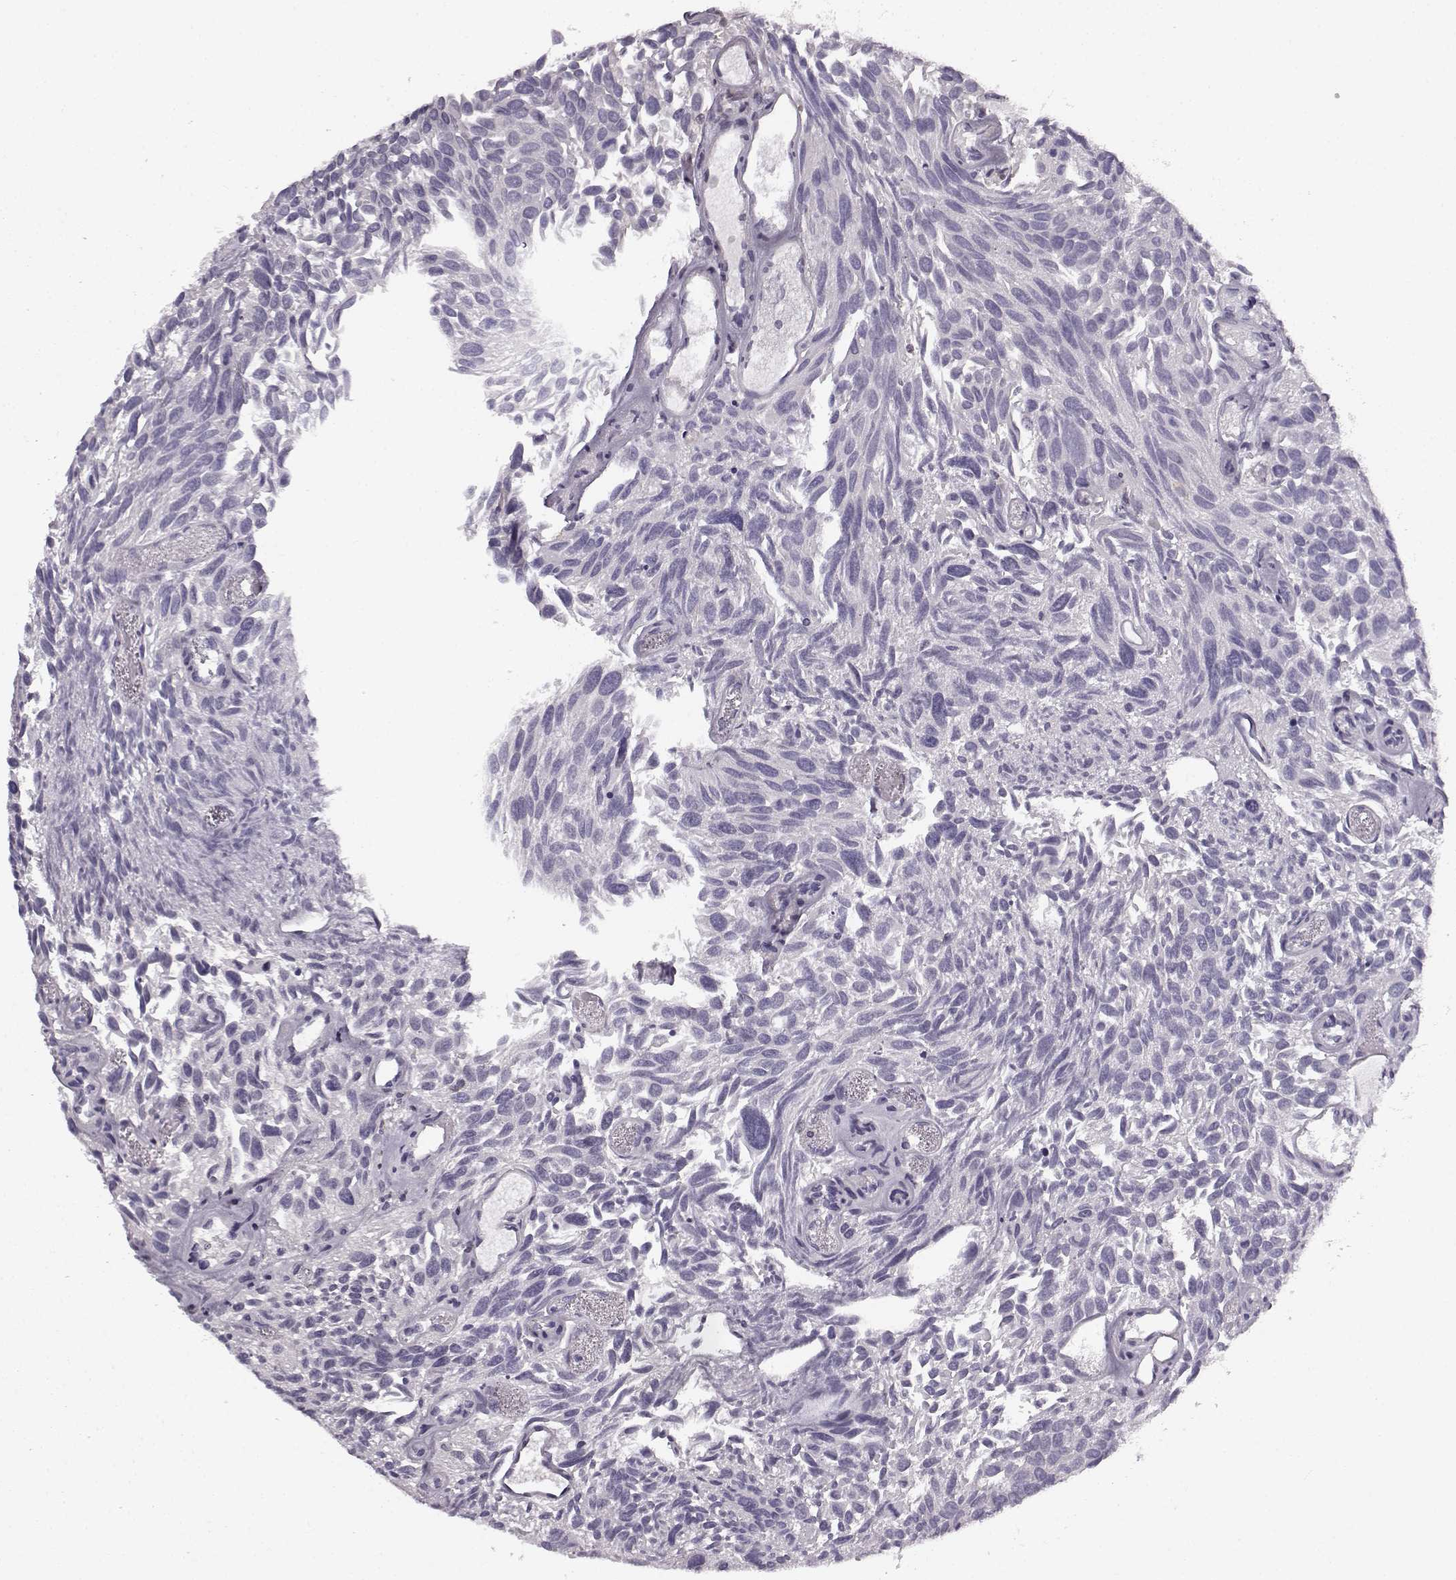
{"staining": {"intensity": "negative", "quantity": "none", "location": "none"}, "tissue": "urothelial cancer", "cell_type": "Tumor cells", "image_type": "cancer", "snomed": [{"axis": "morphology", "description": "Urothelial carcinoma, Low grade"}, {"axis": "topography", "description": "Urinary bladder"}], "caption": "Immunohistochemical staining of urothelial cancer exhibits no significant staining in tumor cells.", "gene": "MFSD1", "patient": {"sex": "female", "age": 69}}